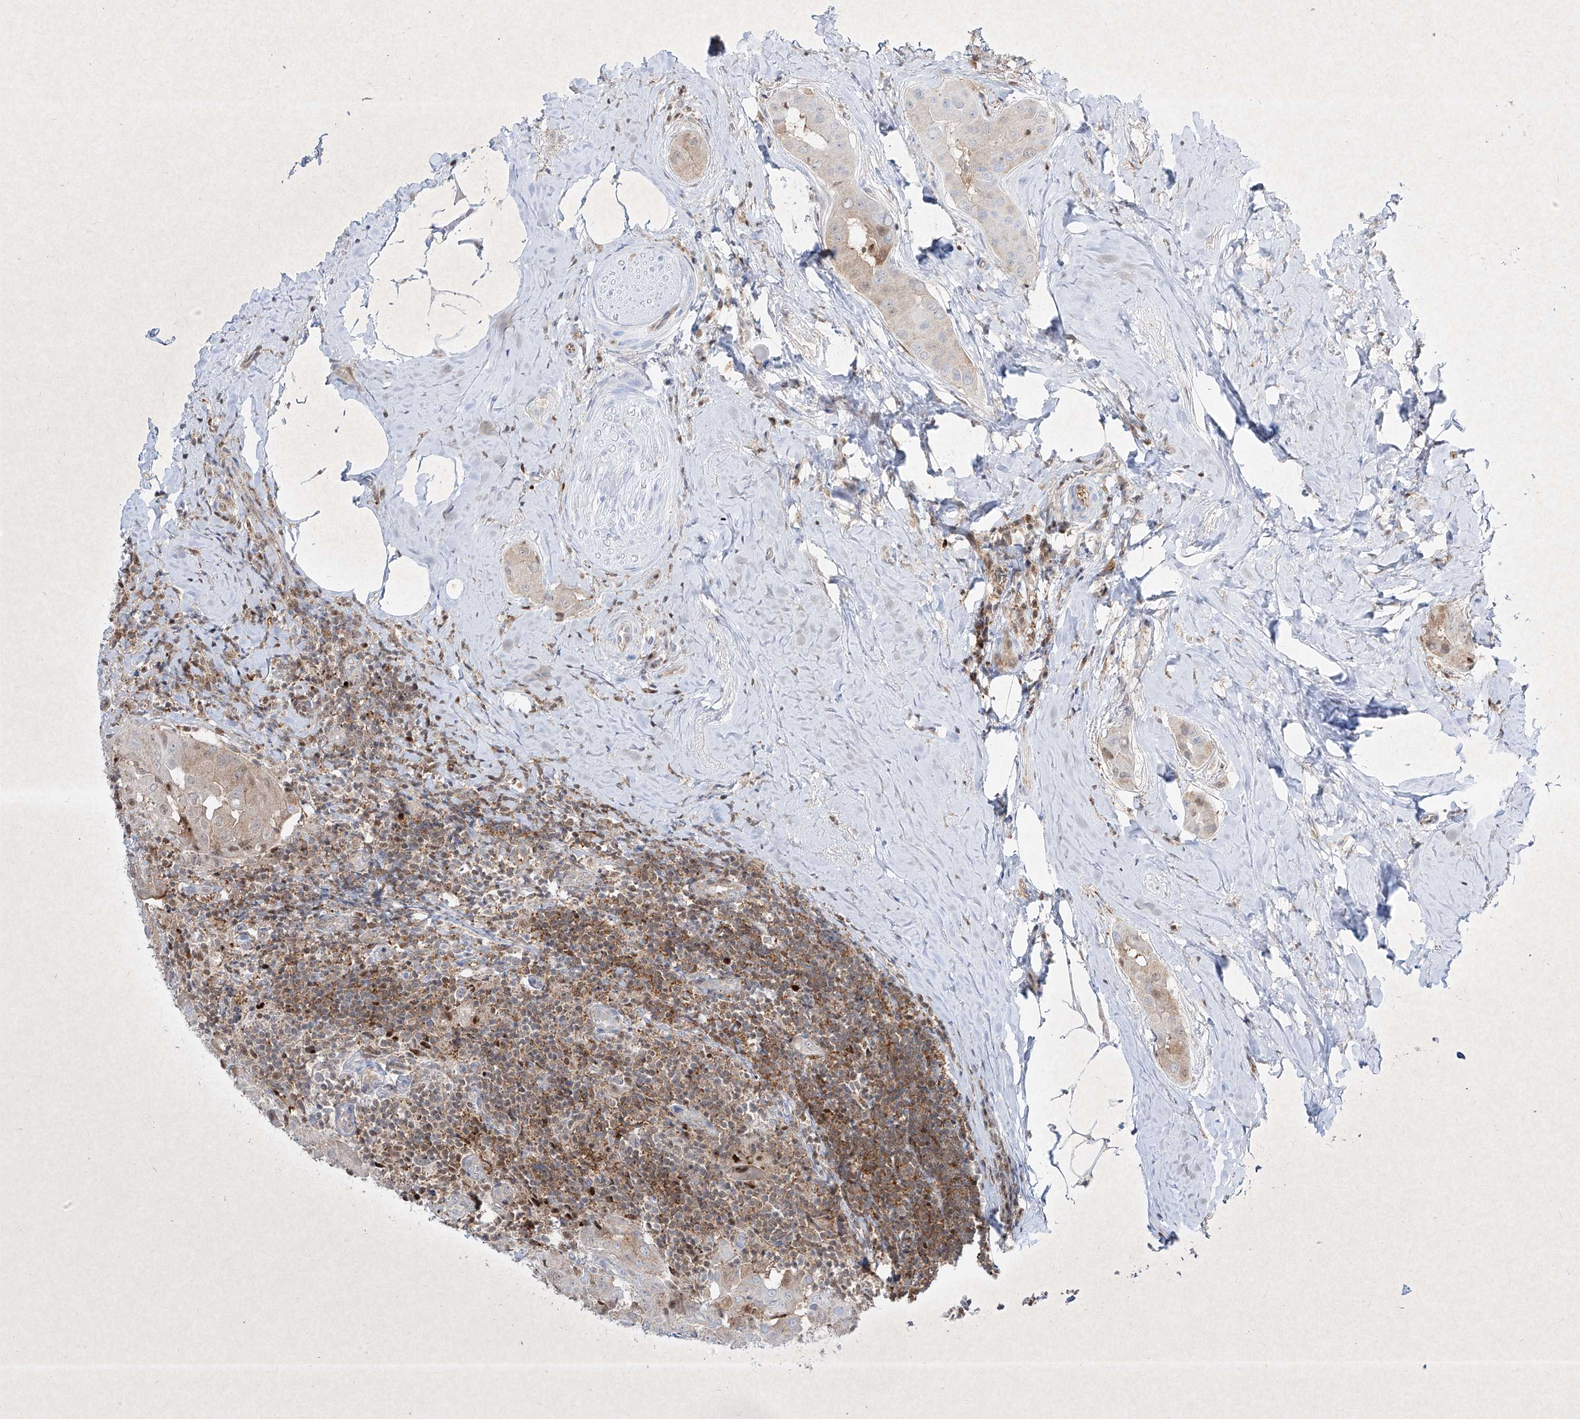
{"staining": {"intensity": "moderate", "quantity": "<25%", "location": "cytoplasmic/membranous,nuclear"}, "tissue": "thyroid cancer", "cell_type": "Tumor cells", "image_type": "cancer", "snomed": [{"axis": "morphology", "description": "Papillary adenocarcinoma, NOS"}, {"axis": "topography", "description": "Thyroid gland"}], "caption": "Immunohistochemical staining of human papillary adenocarcinoma (thyroid) displays low levels of moderate cytoplasmic/membranous and nuclear protein staining in about <25% of tumor cells.", "gene": "PSMB10", "patient": {"sex": "male", "age": 33}}